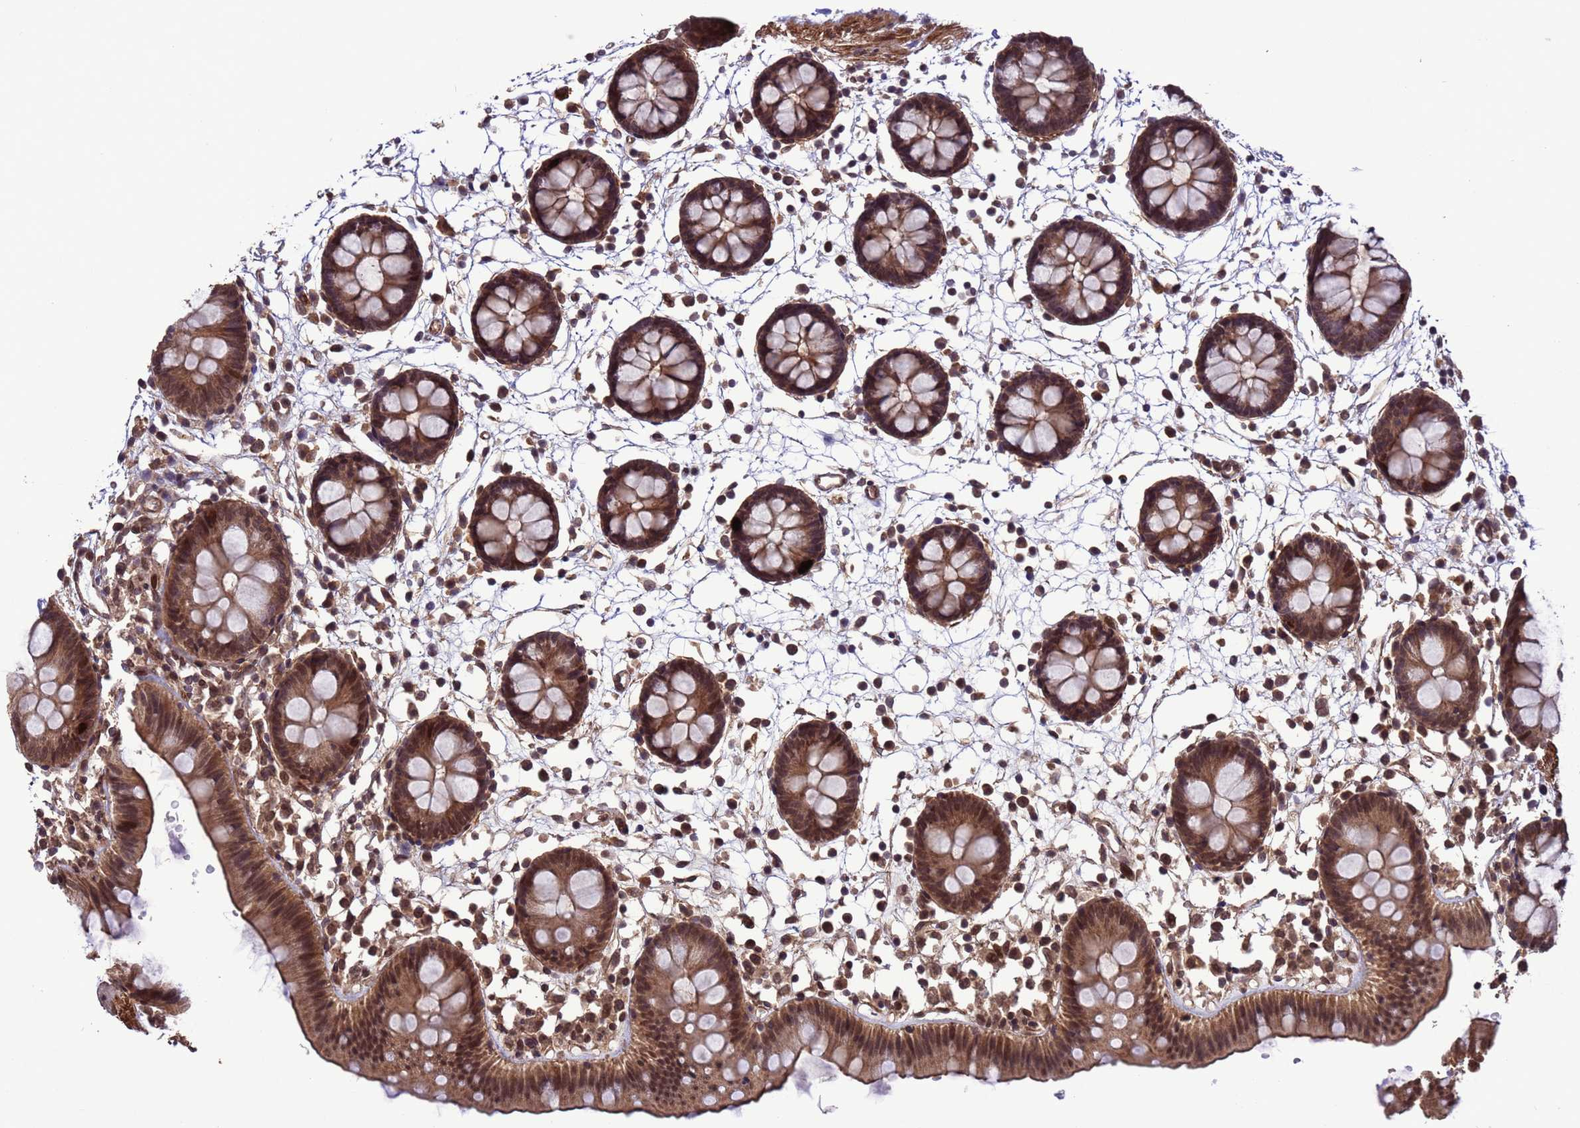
{"staining": {"intensity": "moderate", "quantity": ">75%", "location": "cytoplasmic/membranous,nuclear"}, "tissue": "colon", "cell_type": "Endothelial cells", "image_type": "normal", "snomed": [{"axis": "morphology", "description": "Normal tissue, NOS"}, {"axis": "topography", "description": "Colon"}], "caption": "Immunohistochemistry (IHC) (DAB) staining of normal colon shows moderate cytoplasmic/membranous,nuclear protein expression in about >75% of endothelial cells. (DAB (3,3'-diaminobenzidine) IHC, brown staining for protein, blue staining for nuclei).", "gene": "VSTM4", "patient": {"sex": "male", "age": 56}}